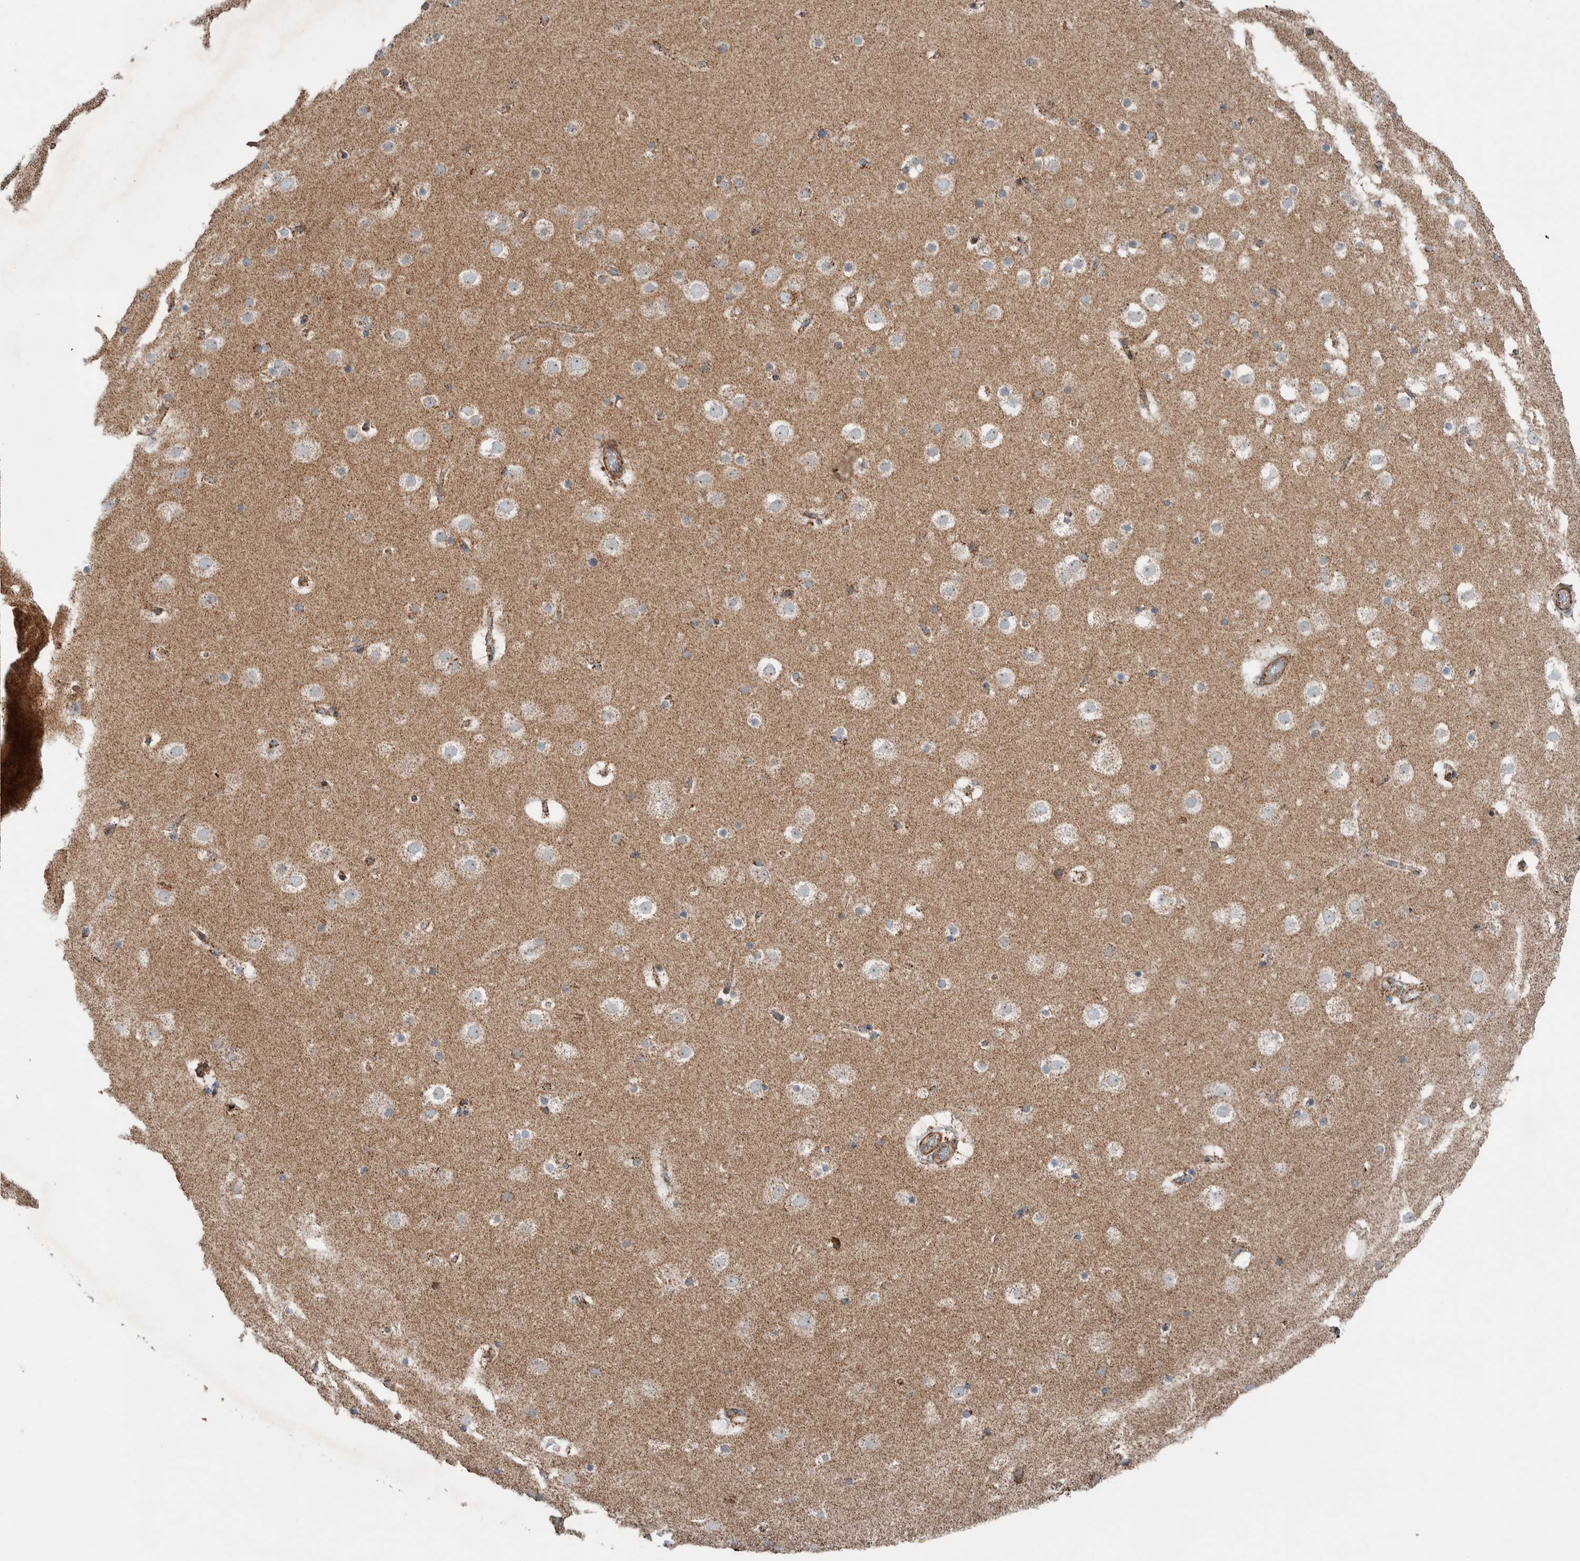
{"staining": {"intensity": "moderate", "quantity": ">75%", "location": "cytoplasmic/membranous"}, "tissue": "cerebral cortex", "cell_type": "Endothelial cells", "image_type": "normal", "snomed": [{"axis": "morphology", "description": "Normal tissue, NOS"}, {"axis": "topography", "description": "Cerebral cortex"}], "caption": "This is an image of IHC staining of normal cerebral cortex, which shows moderate staining in the cytoplasmic/membranous of endothelial cells.", "gene": "CNTROB", "patient": {"sex": "male", "age": 57}}